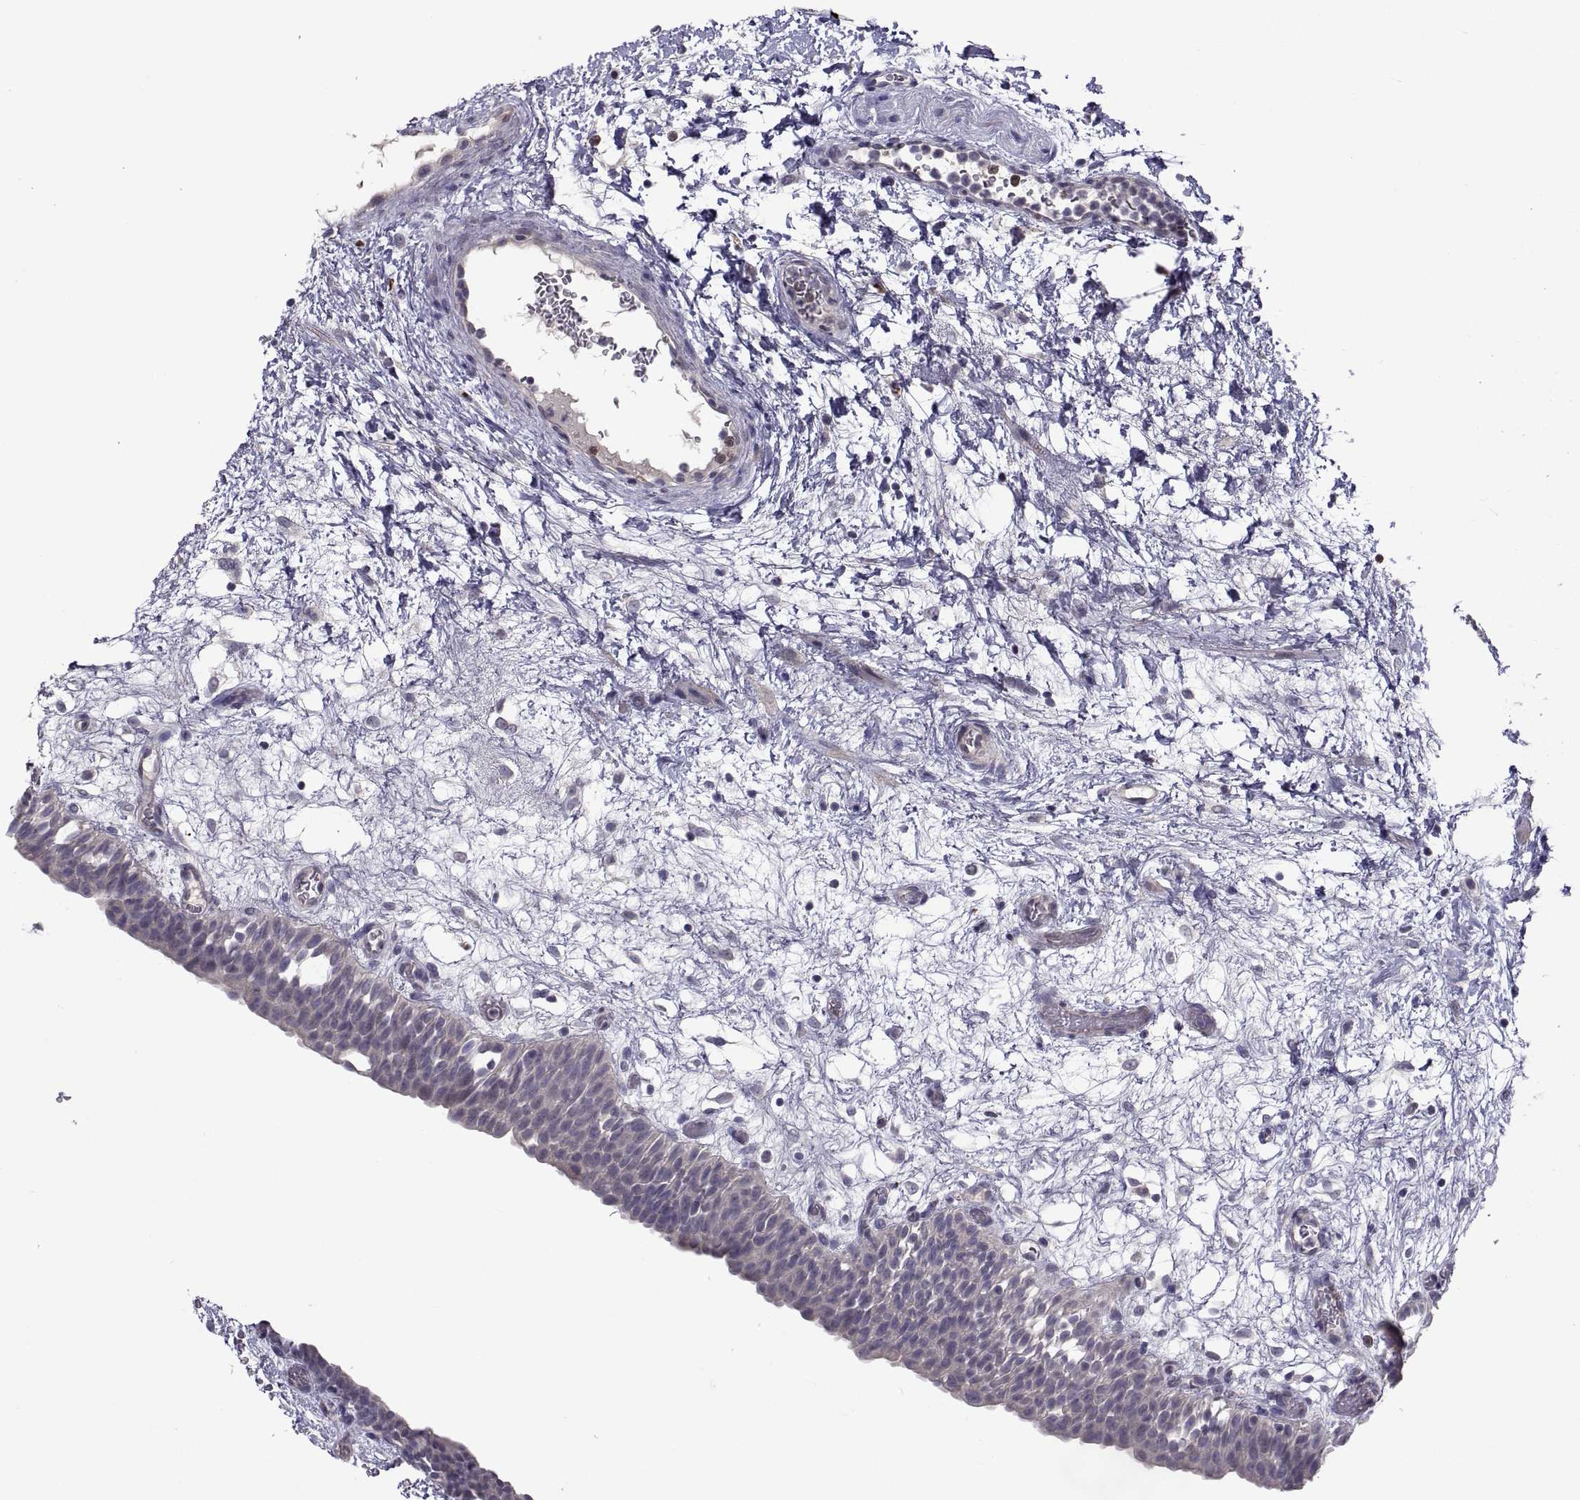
{"staining": {"intensity": "negative", "quantity": "none", "location": "none"}, "tissue": "urinary bladder", "cell_type": "Urothelial cells", "image_type": "normal", "snomed": [{"axis": "morphology", "description": "Normal tissue, NOS"}, {"axis": "topography", "description": "Urinary bladder"}], "caption": "Protein analysis of normal urinary bladder demonstrates no significant staining in urothelial cells.", "gene": "NPTX2", "patient": {"sex": "male", "age": 76}}